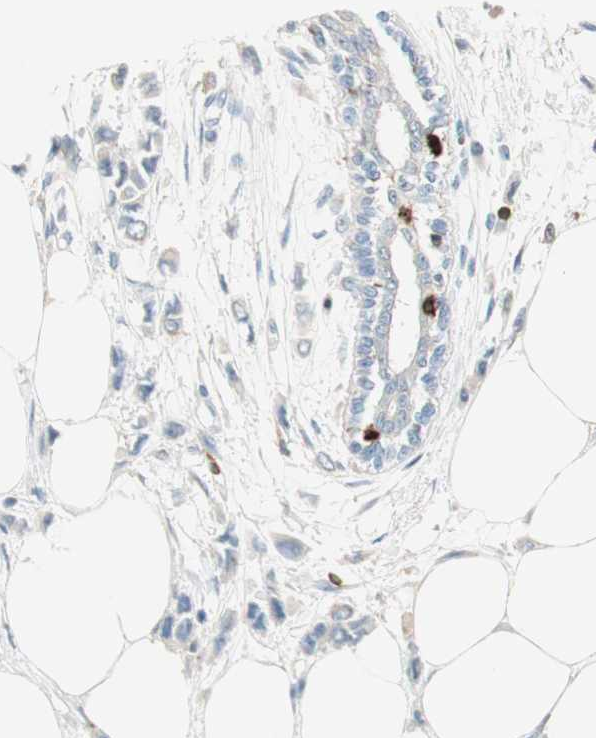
{"staining": {"intensity": "negative", "quantity": "none", "location": "none"}, "tissue": "breast cancer", "cell_type": "Tumor cells", "image_type": "cancer", "snomed": [{"axis": "morphology", "description": "Lobular carcinoma"}, {"axis": "topography", "description": "Breast"}], "caption": "Breast cancer stained for a protein using IHC displays no expression tumor cells.", "gene": "HPGD", "patient": {"sex": "female", "age": 51}}